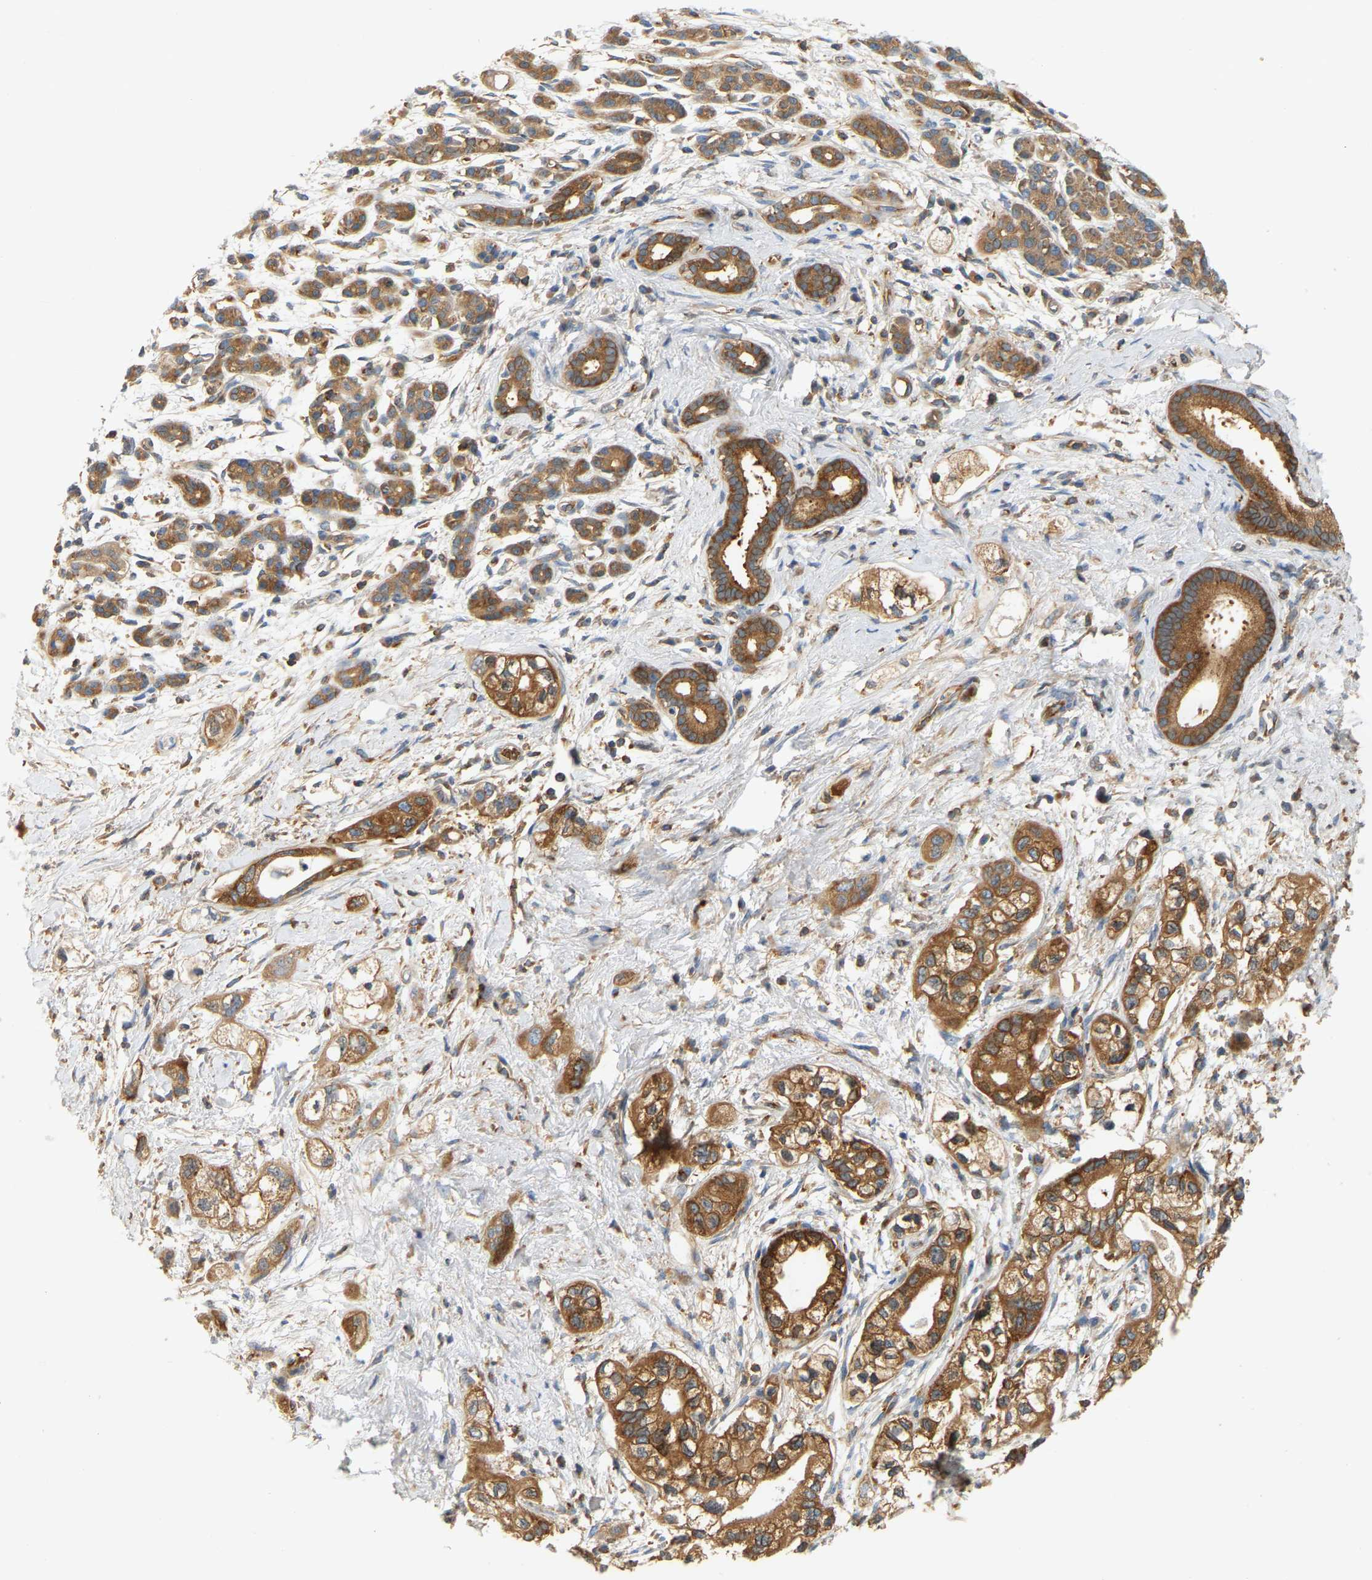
{"staining": {"intensity": "strong", "quantity": "25%-75%", "location": "cytoplasmic/membranous"}, "tissue": "pancreatic cancer", "cell_type": "Tumor cells", "image_type": "cancer", "snomed": [{"axis": "morphology", "description": "Adenocarcinoma, NOS"}, {"axis": "topography", "description": "Pancreas"}], "caption": "Strong cytoplasmic/membranous protein expression is seen in about 25%-75% of tumor cells in pancreatic adenocarcinoma.", "gene": "AKAP13", "patient": {"sex": "male", "age": 74}}